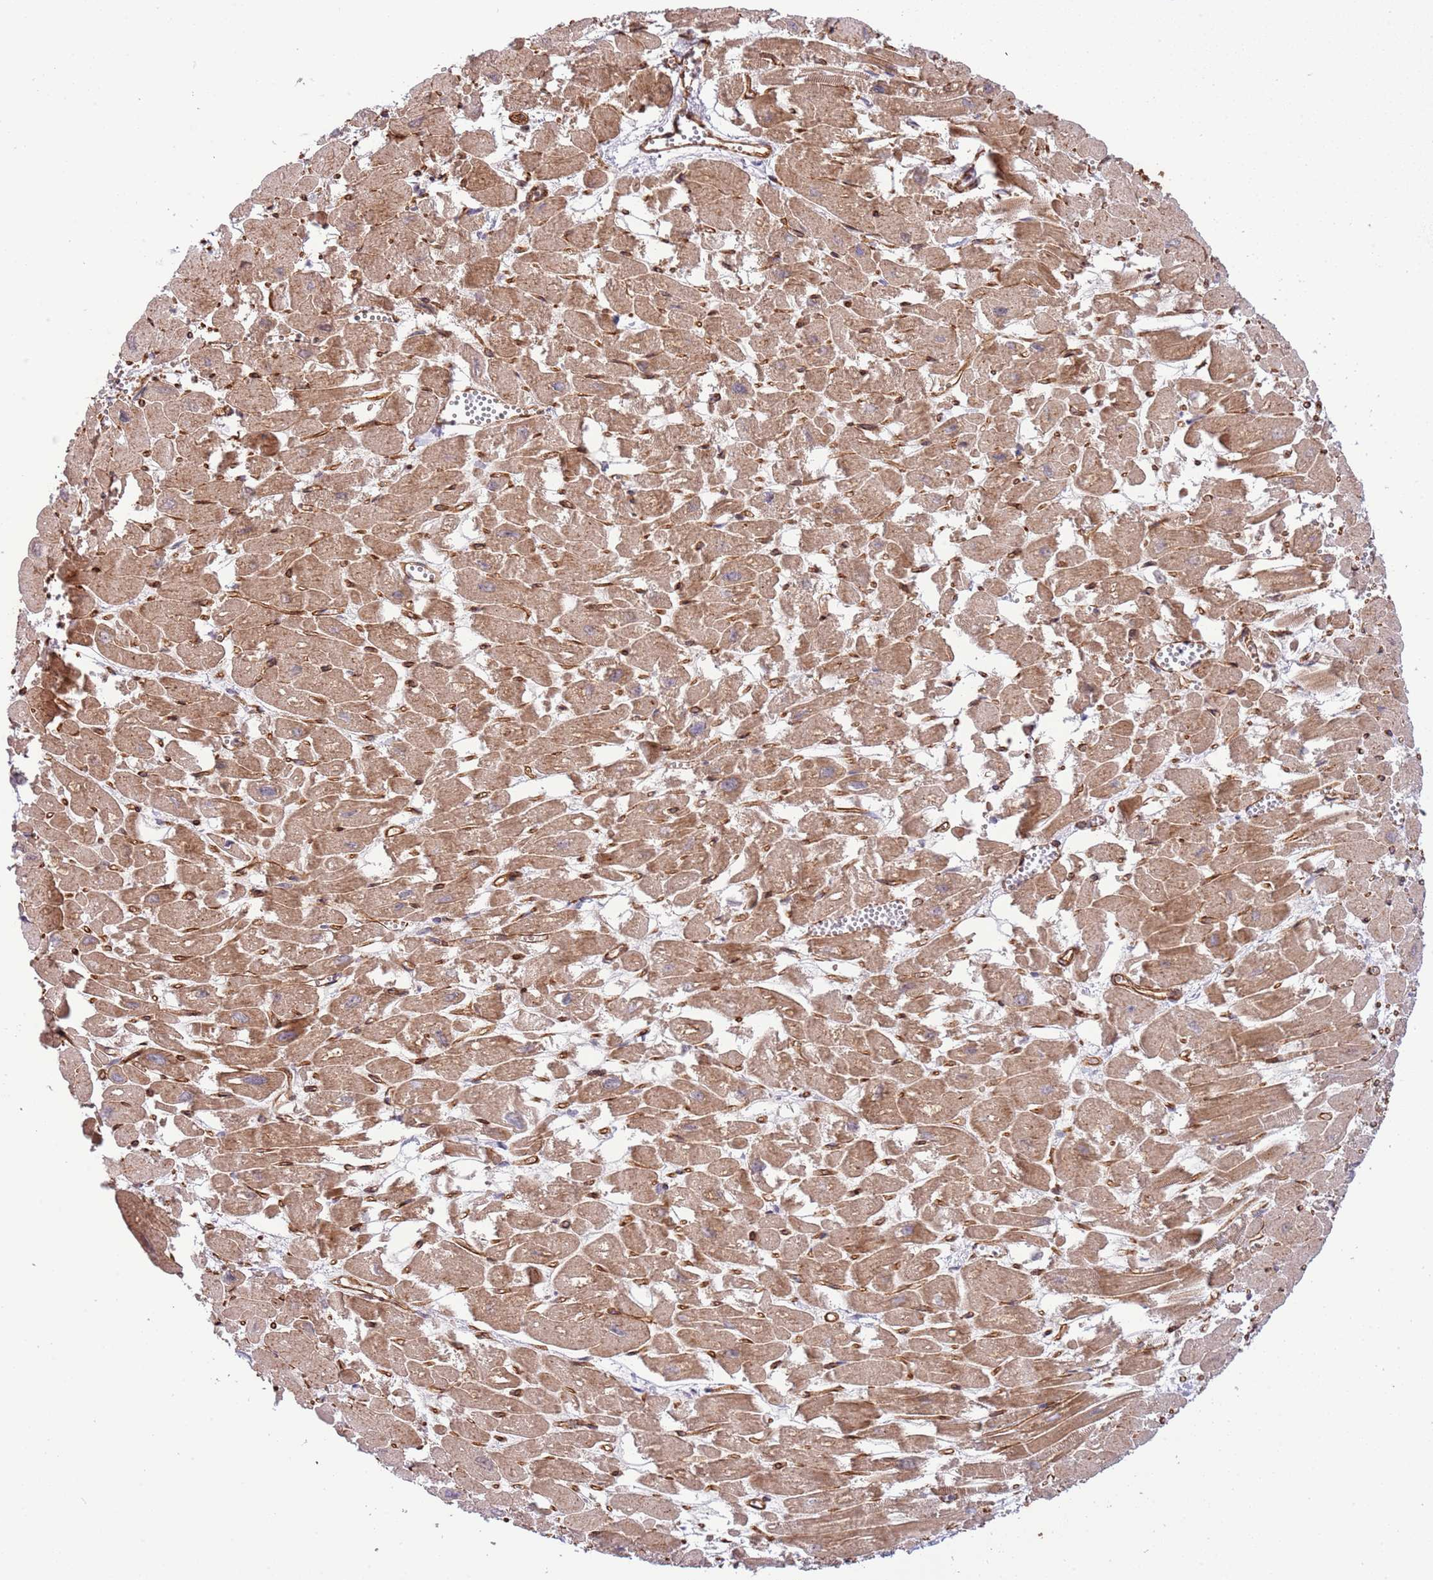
{"staining": {"intensity": "strong", "quantity": ">75%", "location": "cytoplasmic/membranous"}, "tissue": "heart muscle", "cell_type": "Cardiomyocytes", "image_type": "normal", "snomed": [{"axis": "morphology", "description": "Normal tissue, NOS"}, {"axis": "topography", "description": "Heart"}], "caption": "A high-resolution image shows immunohistochemistry (IHC) staining of normal heart muscle, which shows strong cytoplasmic/membranous expression in approximately >75% of cardiomyocytes. The staining was performed using DAB to visualize the protein expression in brown, while the nuclei were stained in blue with hematoxylin (Magnification: 20x).", "gene": "NEK3", "patient": {"sex": "male", "age": 54}}